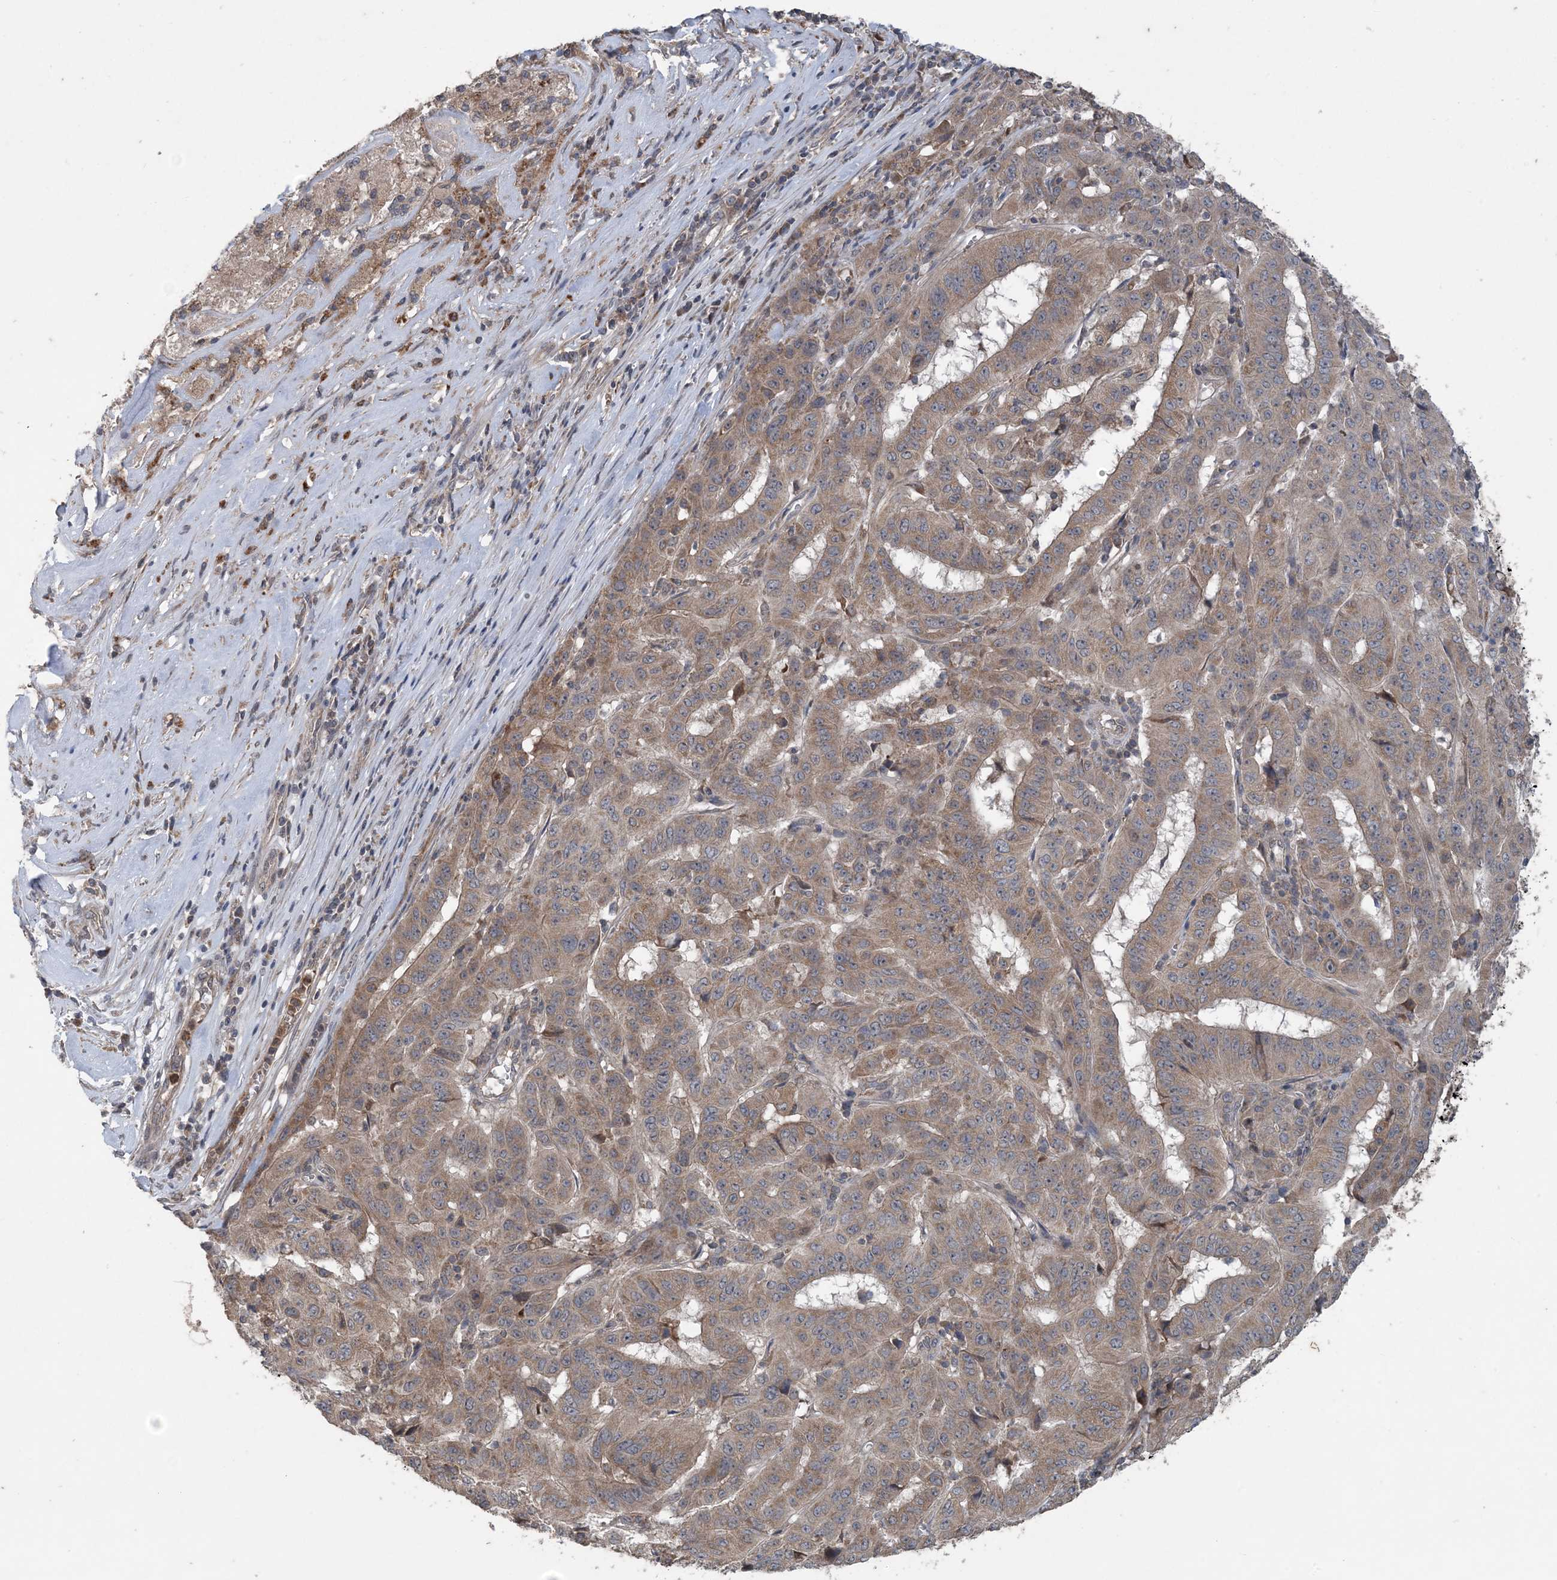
{"staining": {"intensity": "moderate", "quantity": ">75%", "location": "cytoplasmic/membranous"}, "tissue": "pancreatic cancer", "cell_type": "Tumor cells", "image_type": "cancer", "snomed": [{"axis": "morphology", "description": "Adenocarcinoma, NOS"}, {"axis": "topography", "description": "Pancreas"}], "caption": "High-power microscopy captured an IHC histopathology image of adenocarcinoma (pancreatic), revealing moderate cytoplasmic/membranous staining in about >75% of tumor cells.", "gene": "MYO9B", "patient": {"sex": "male", "age": 63}}